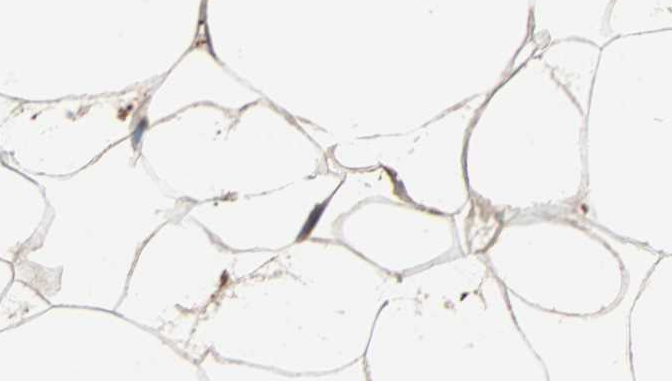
{"staining": {"intensity": "moderate", "quantity": ">75%", "location": "cytoplasmic/membranous"}, "tissue": "adipose tissue", "cell_type": "Adipocytes", "image_type": "normal", "snomed": [{"axis": "morphology", "description": "Normal tissue, NOS"}, {"axis": "morphology", "description": "Duct carcinoma"}, {"axis": "topography", "description": "Breast"}, {"axis": "topography", "description": "Adipose tissue"}], "caption": "DAB immunohistochemical staining of unremarkable human adipose tissue displays moderate cytoplasmic/membranous protein positivity in approximately >75% of adipocytes.", "gene": "PRDX1", "patient": {"sex": "female", "age": 37}}